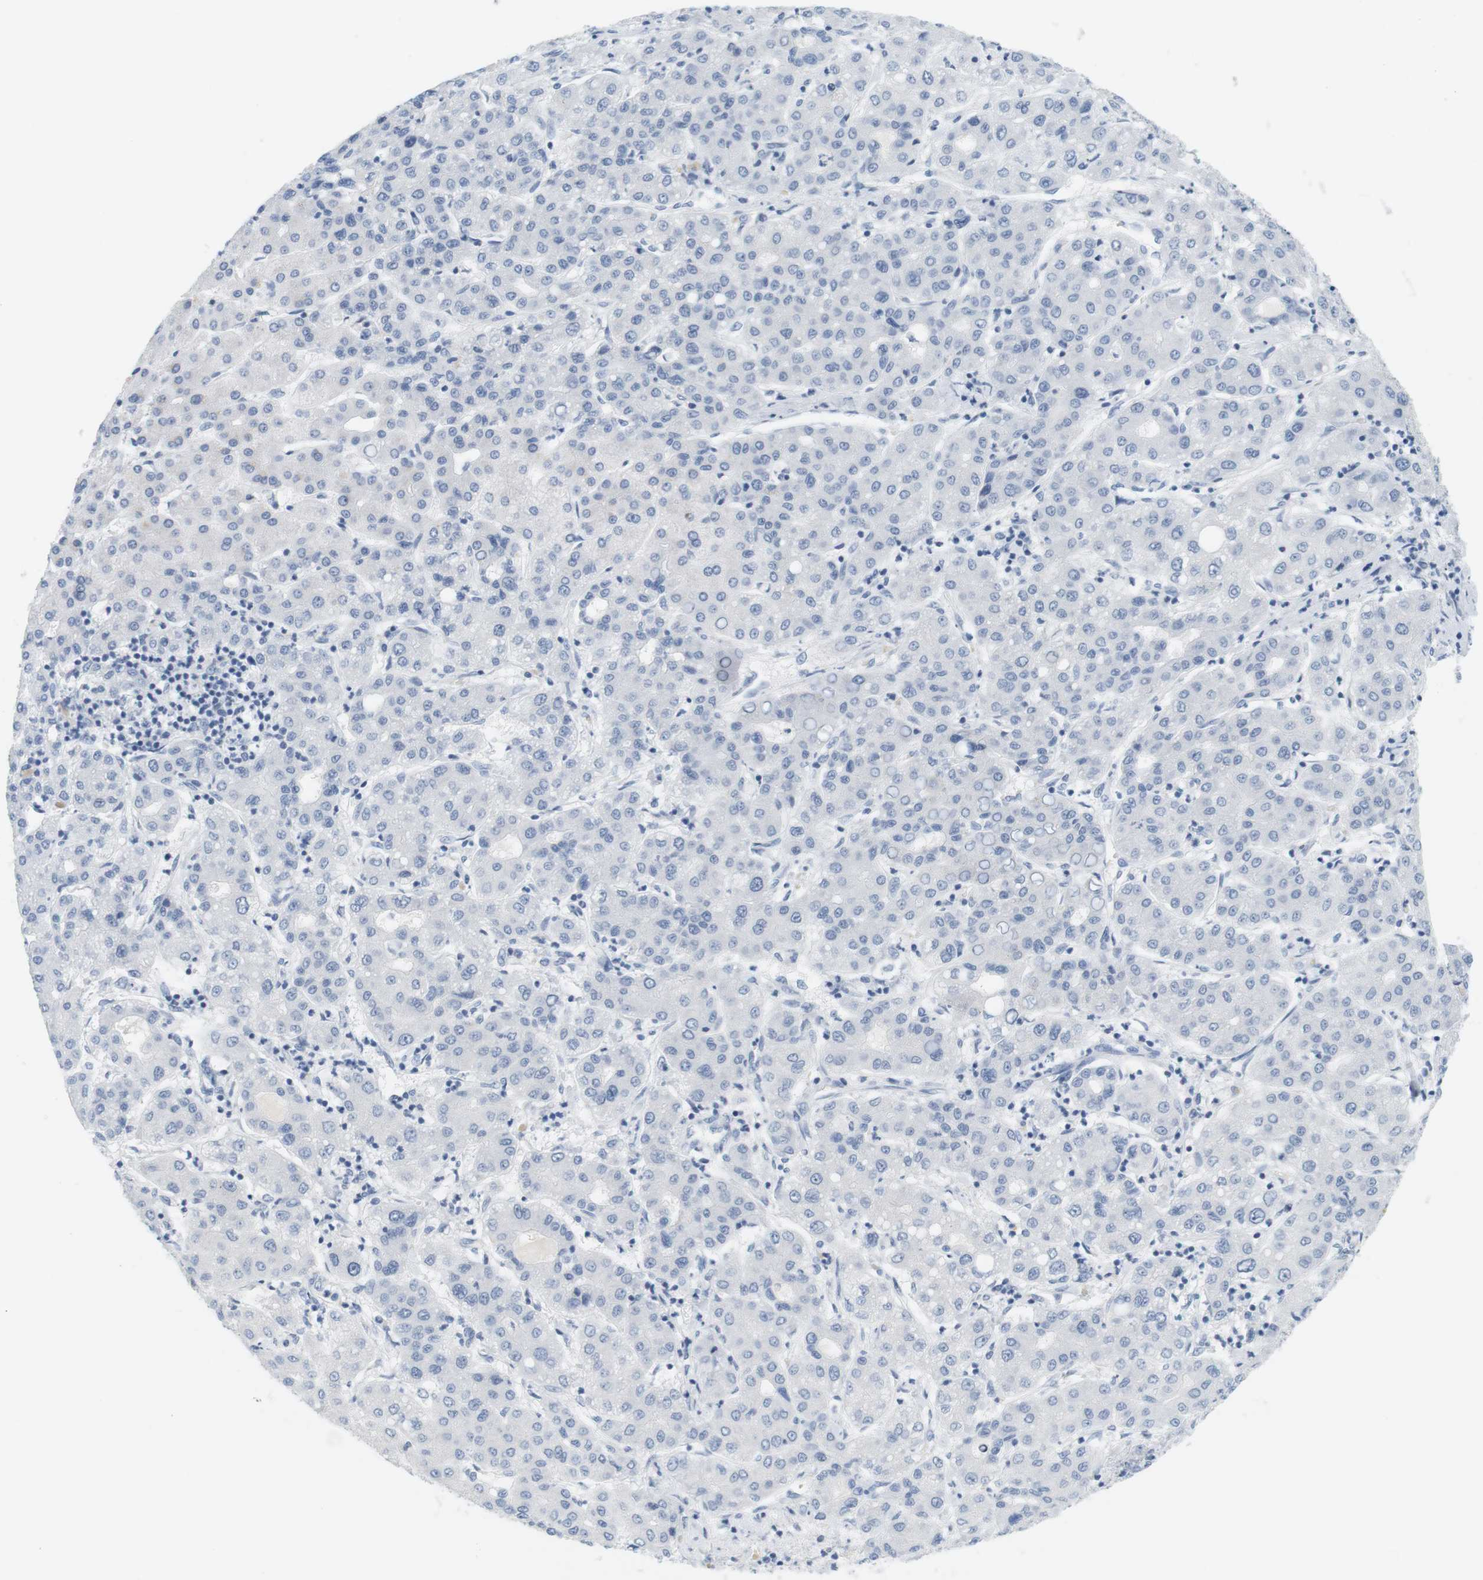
{"staining": {"intensity": "negative", "quantity": "none", "location": "none"}, "tissue": "liver cancer", "cell_type": "Tumor cells", "image_type": "cancer", "snomed": [{"axis": "morphology", "description": "Carcinoma, Hepatocellular, NOS"}, {"axis": "topography", "description": "Liver"}], "caption": "Tumor cells show no significant protein positivity in liver hepatocellular carcinoma.", "gene": "OPRM1", "patient": {"sex": "male", "age": 65}}